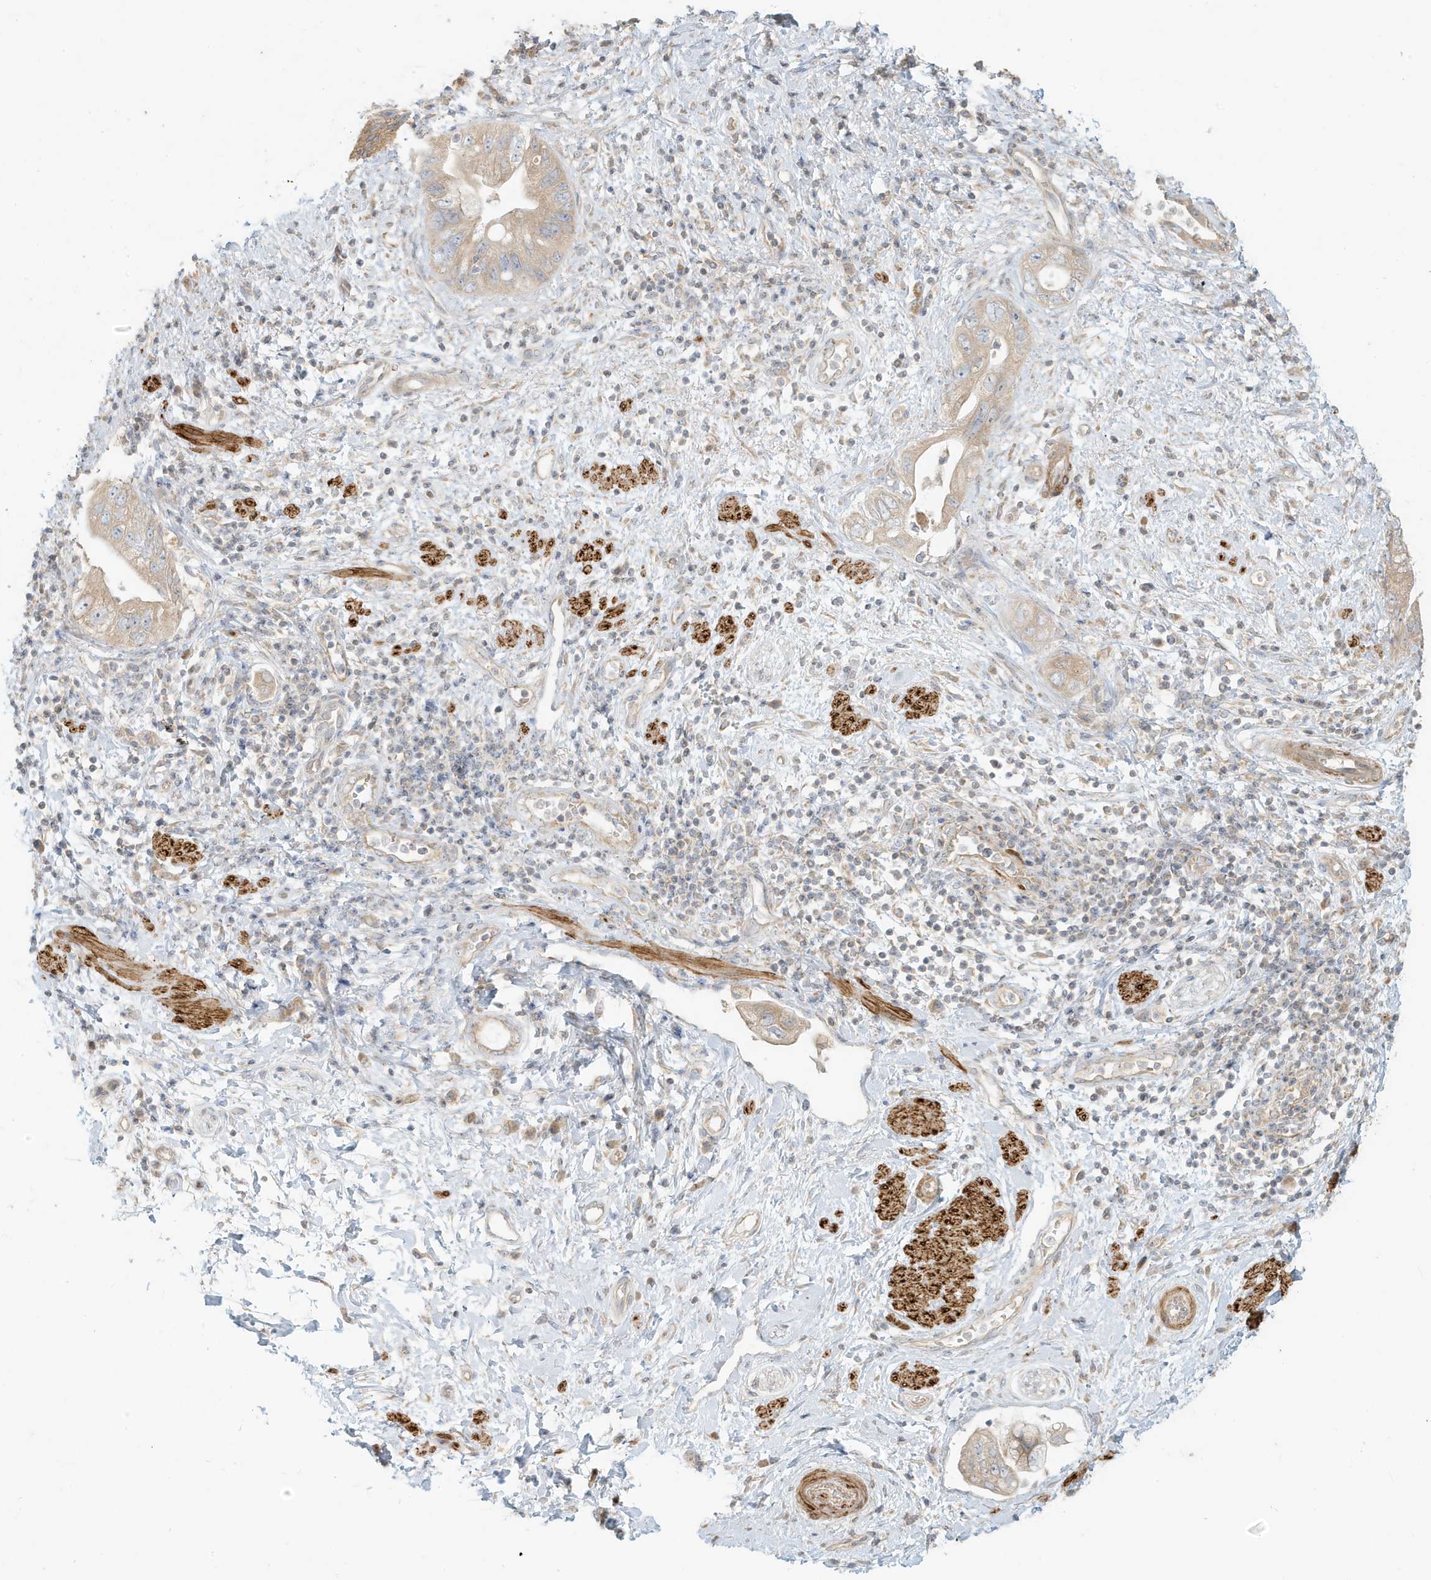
{"staining": {"intensity": "weak", "quantity": ">75%", "location": "cytoplasmic/membranous"}, "tissue": "pancreatic cancer", "cell_type": "Tumor cells", "image_type": "cancer", "snomed": [{"axis": "morphology", "description": "Adenocarcinoma, NOS"}, {"axis": "topography", "description": "Pancreas"}], "caption": "IHC photomicrograph of neoplastic tissue: human pancreatic cancer stained using IHC shows low levels of weak protein expression localized specifically in the cytoplasmic/membranous of tumor cells, appearing as a cytoplasmic/membranous brown color.", "gene": "MCOLN1", "patient": {"sex": "female", "age": 73}}